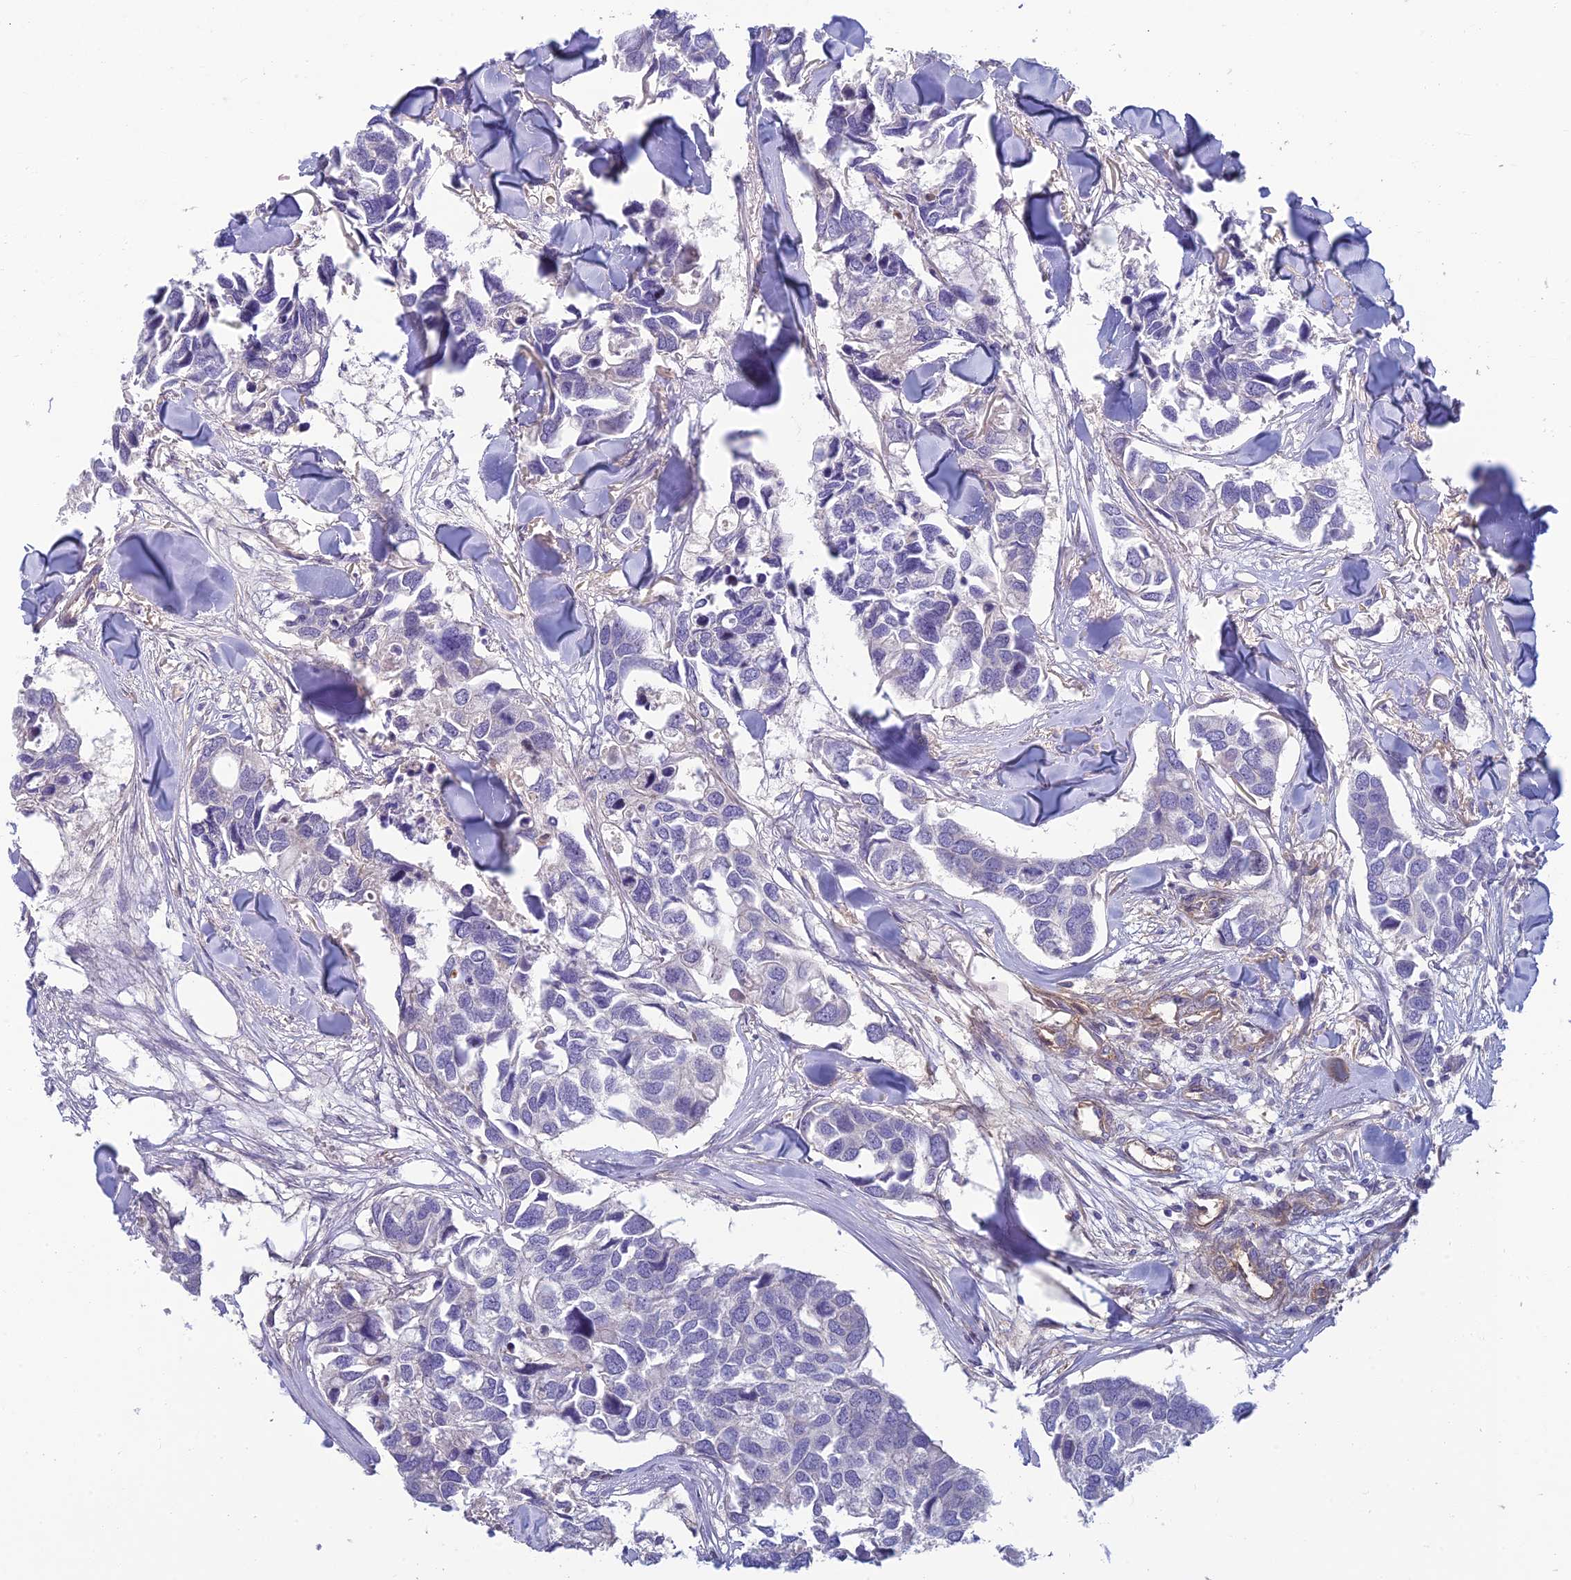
{"staining": {"intensity": "negative", "quantity": "none", "location": "none"}, "tissue": "breast cancer", "cell_type": "Tumor cells", "image_type": "cancer", "snomed": [{"axis": "morphology", "description": "Duct carcinoma"}, {"axis": "topography", "description": "Breast"}], "caption": "High power microscopy image of an immunohistochemistry (IHC) image of invasive ductal carcinoma (breast), revealing no significant expression in tumor cells. (Brightfield microscopy of DAB (3,3'-diaminobenzidine) IHC at high magnification).", "gene": "NEURL1", "patient": {"sex": "female", "age": 83}}